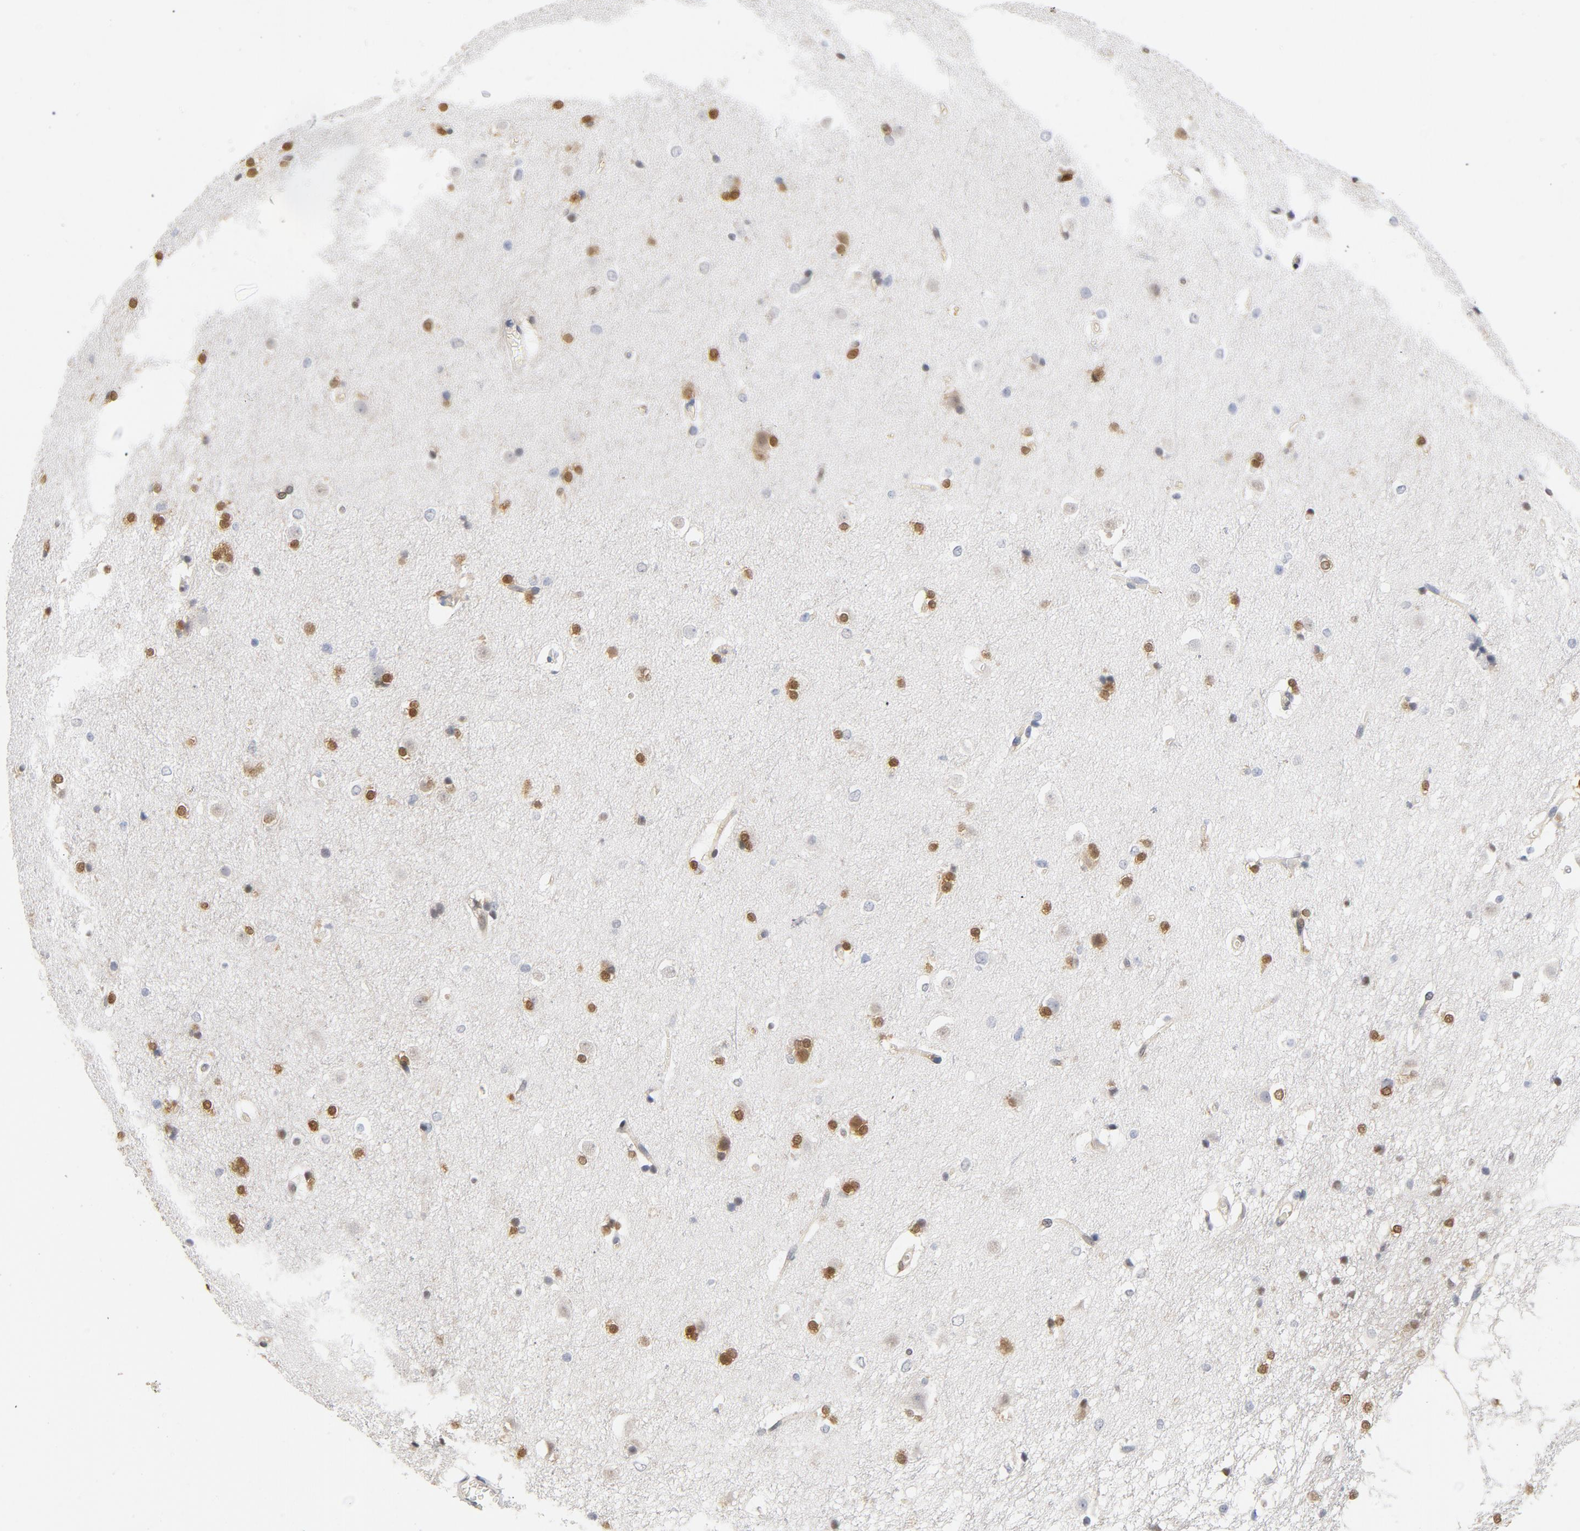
{"staining": {"intensity": "negative", "quantity": "none", "location": "none"}, "tissue": "caudate", "cell_type": "Glial cells", "image_type": "normal", "snomed": [{"axis": "morphology", "description": "Normal tissue, NOS"}, {"axis": "topography", "description": "Lateral ventricle wall"}], "caption": "This is a image of IHC staining of normal caudate, which shows no staining in glial cells.", "gene": "CDKN1B", "patient": {"sex": "female", "age": 19}}